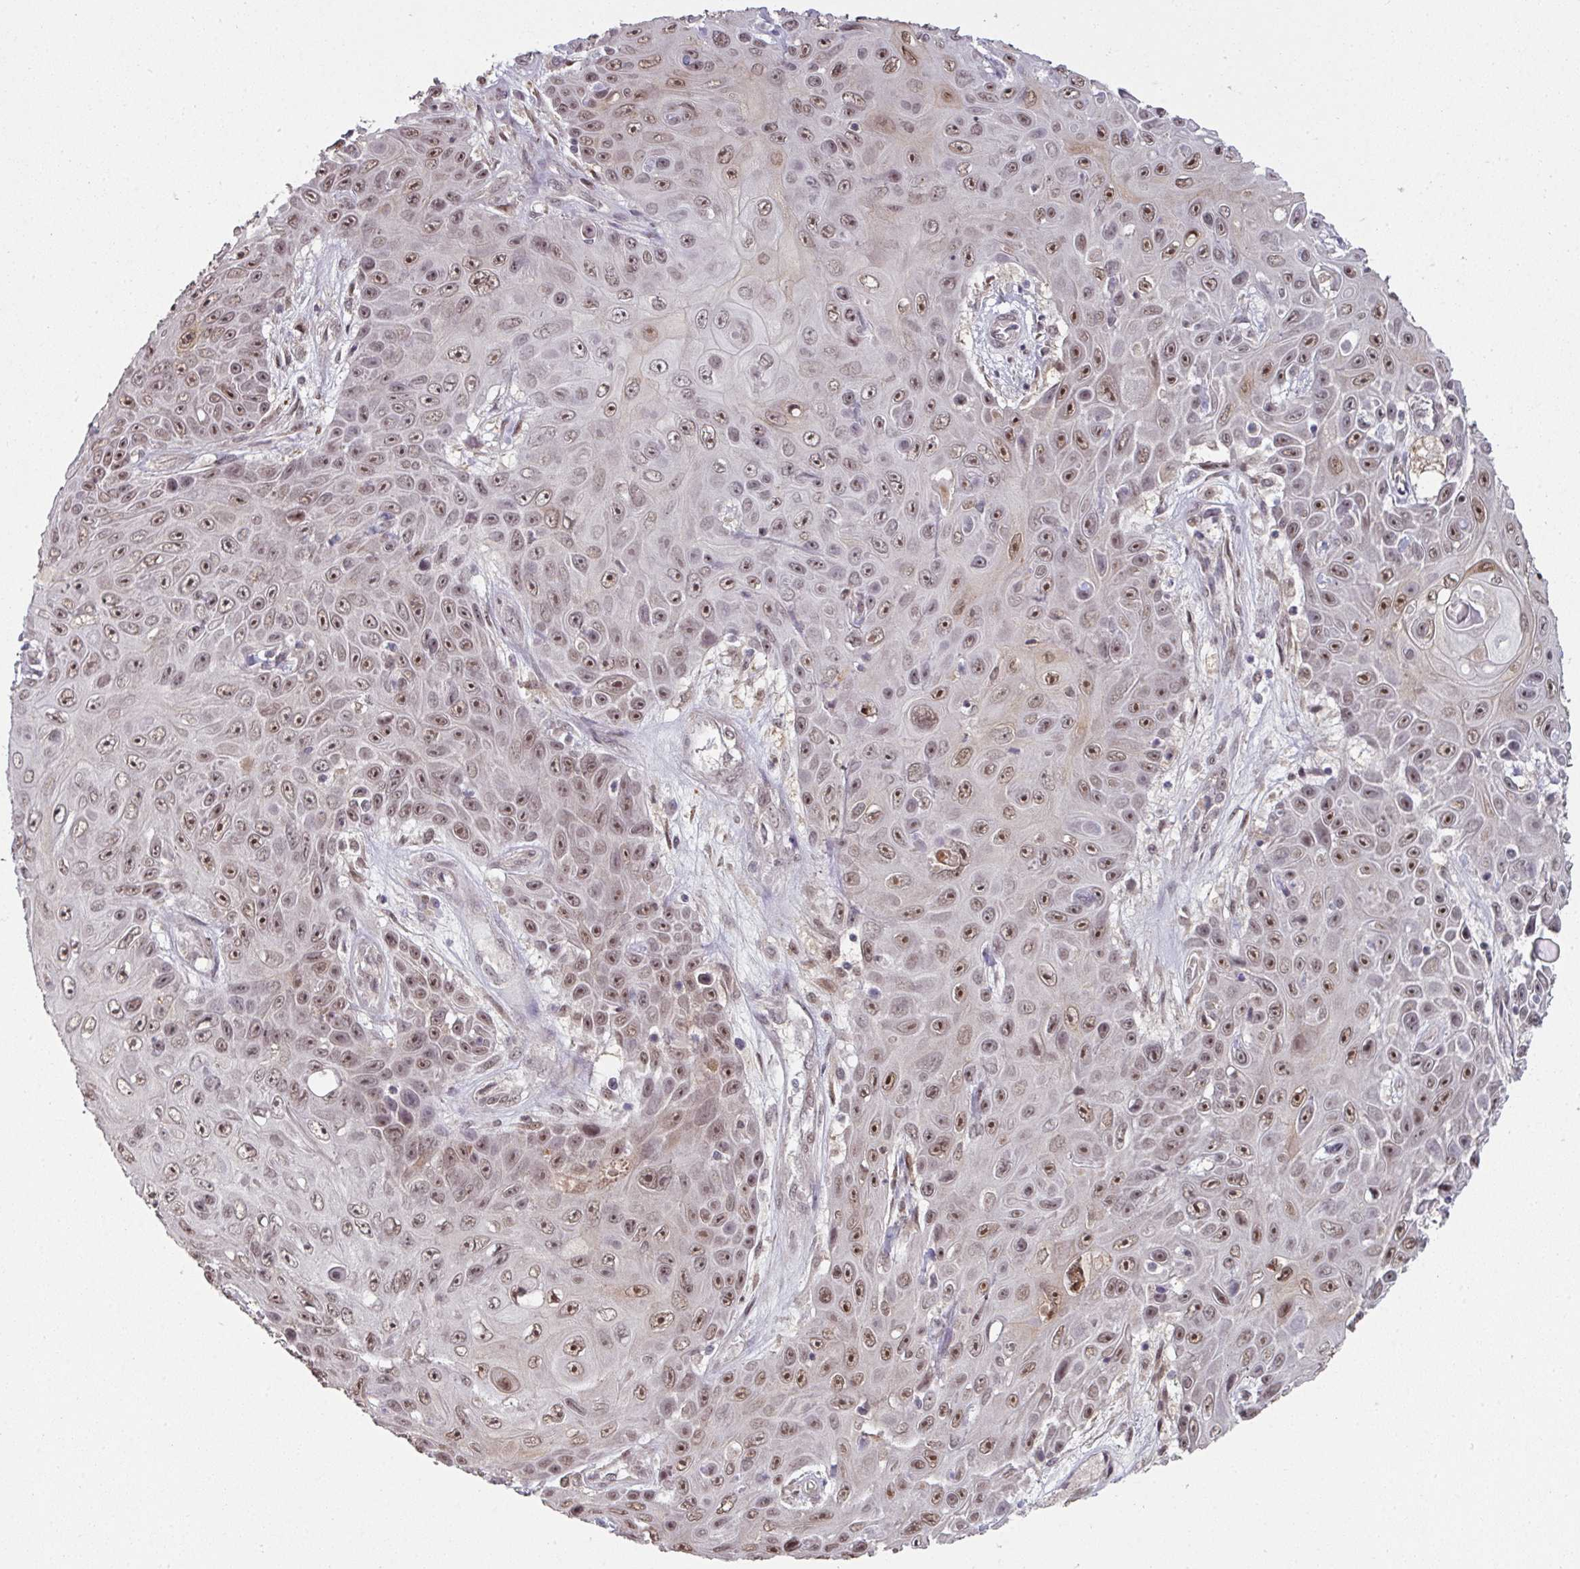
{"staining": {"intensity": "moderate", "quantity": ">75%", "location": "nuclear"}, "tissue": "skin cancer", "cell_type": "Tumor cells", "image_type": "cancer", "snomed": [{"axis": "morphology", "description": "Squamous cell carcinoma, NOS"}, {"axis": "topography", "description": "Skin"}], "caption": "This image displays skin cancer stained with immunohistochemistry to label a protein in brown. The nuclear of tumor cells show moderate positivity for the protein. Nuclei are counter-stained blue.", "gene": "GTF2H3", "patient": {"sex": "male", "age": 82}}